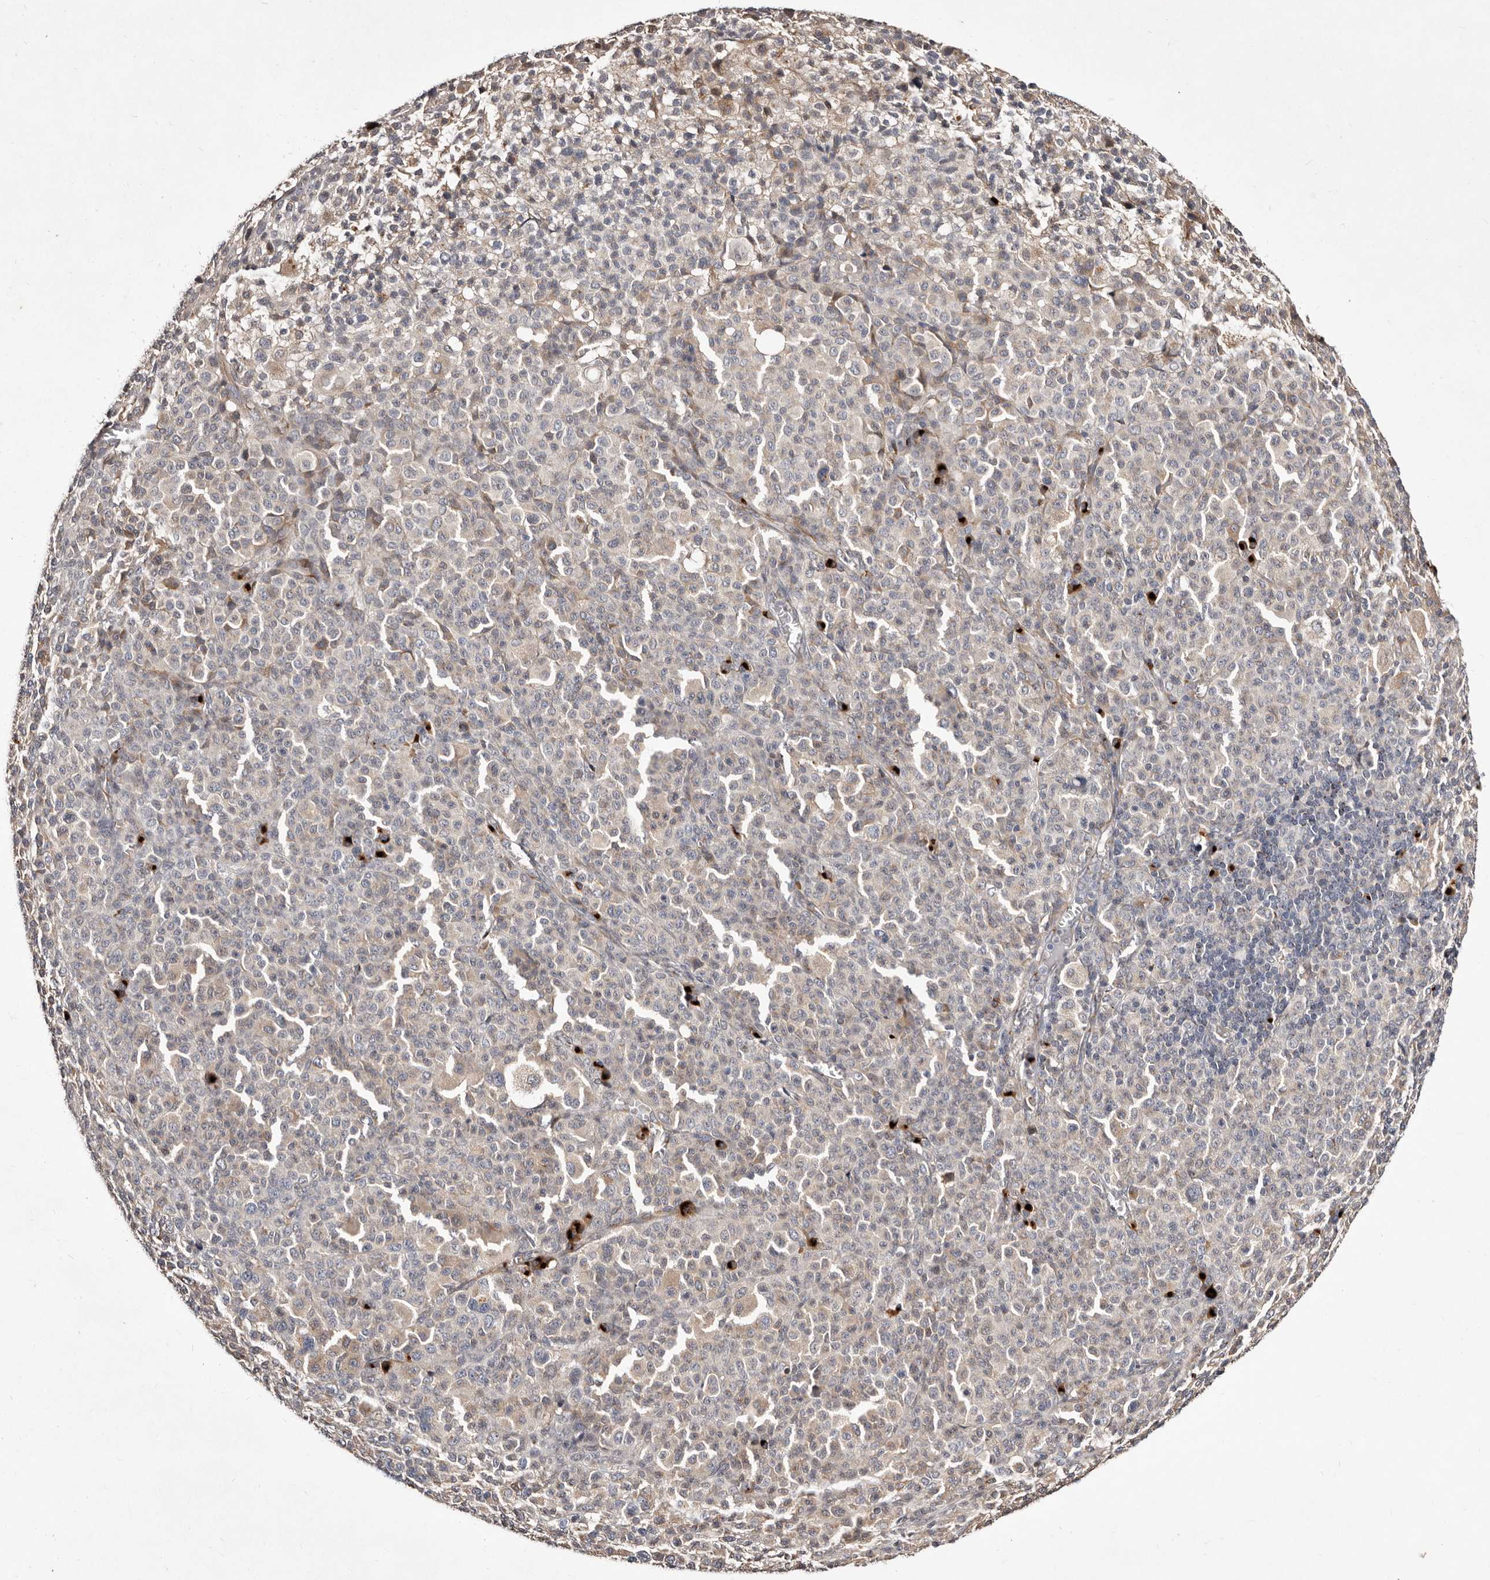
{"staining": {"intensity": "negative", "quantity": "none", "location": "none"}, "tissue": "melanoma", "cell_type": "Tumor cells", "image_type": "cancer", "snomed": [{"axis": "morphology", "description": "Malignant melanoma, Metastatic site"}, {"axis": "topography", "description": "Skin"}], "caption": "The immunohistochemistry photomicrograph has no significant positivity in tumor cells of melanoma tissue.", "gene": "DACT2", "patient": {"sex": "female", "age": 74}}